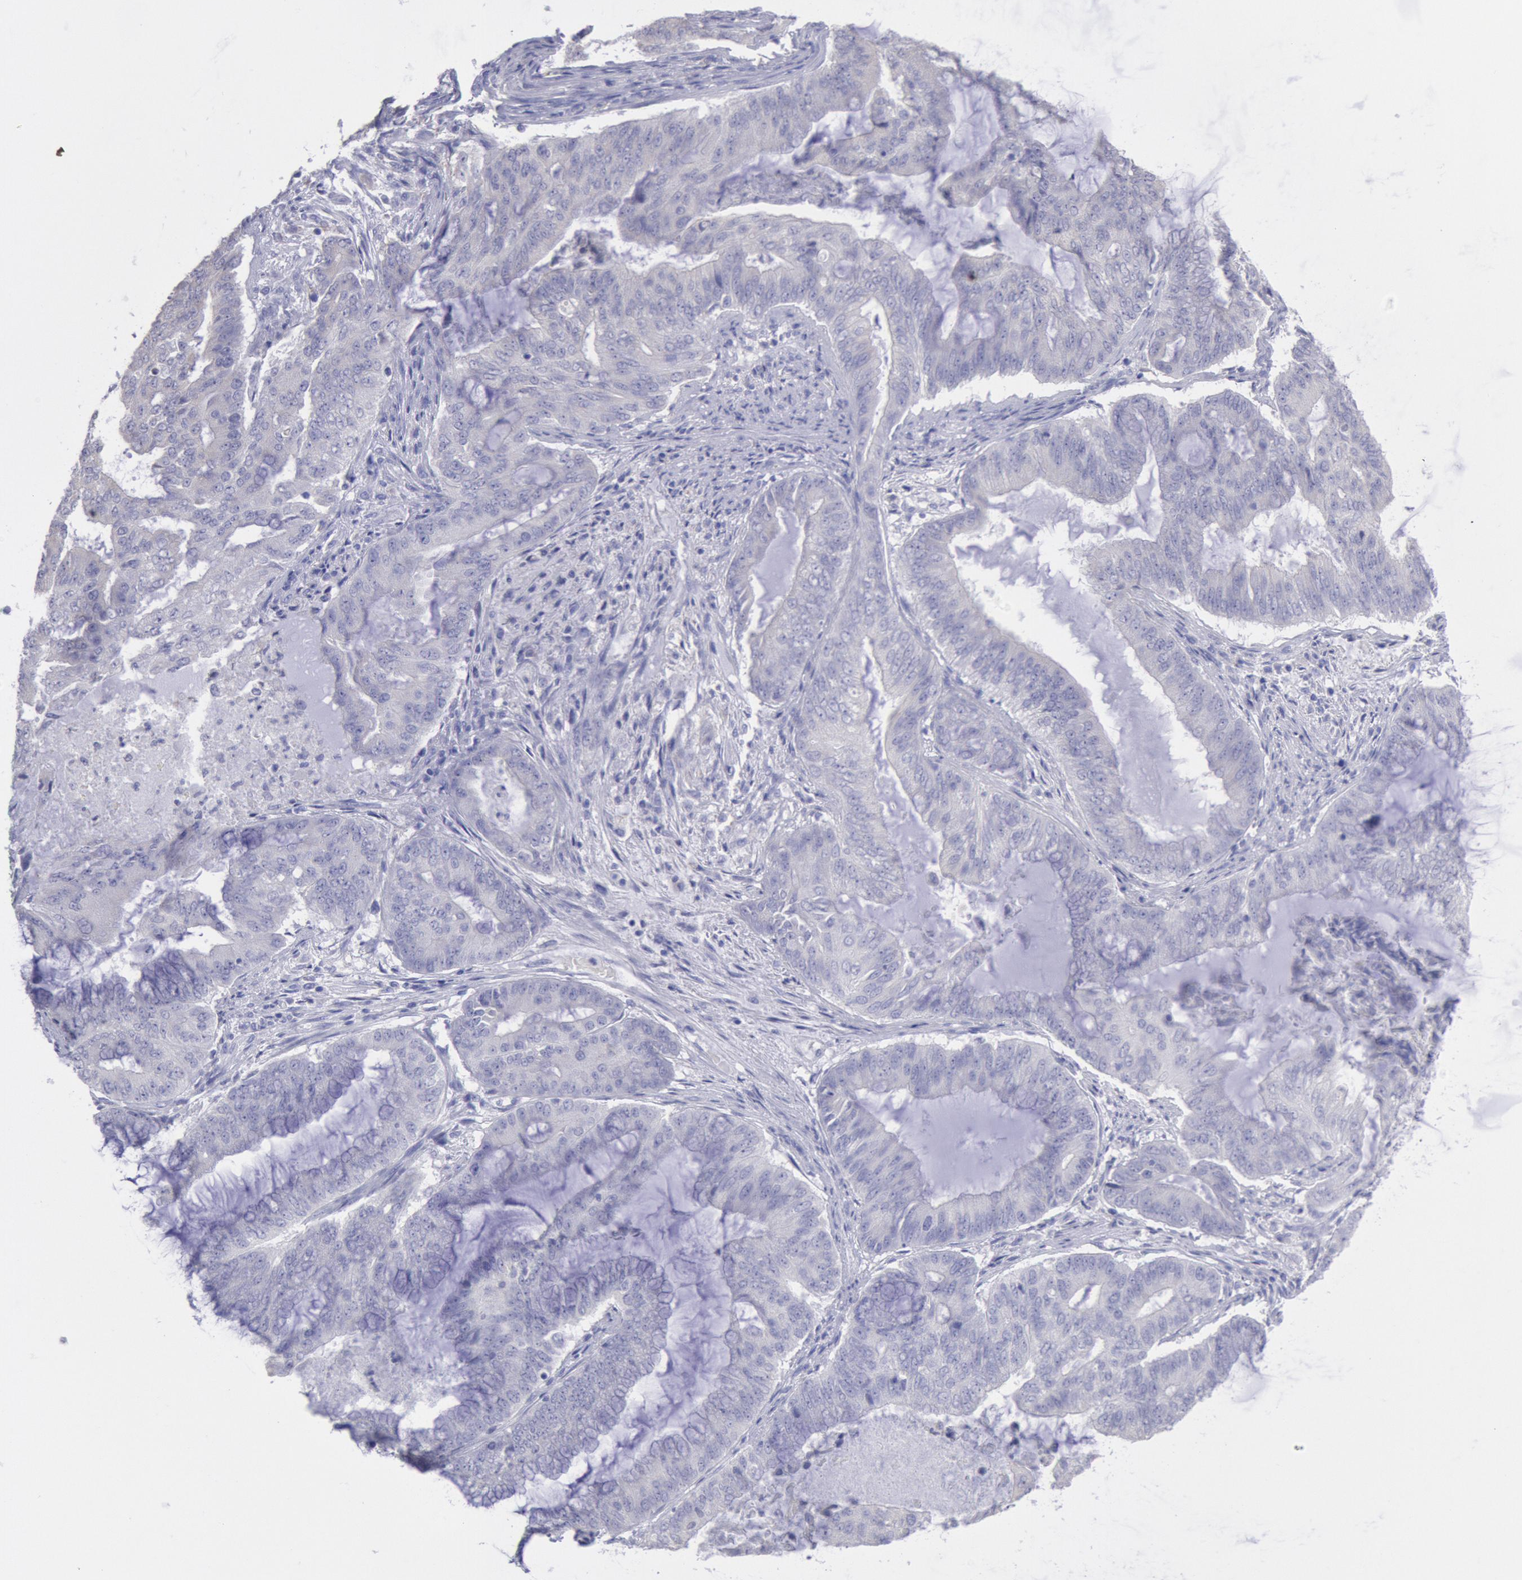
{"staining": {"intensity": "negative", "quantity": "none", "location": "none"}, "tissue": "endometrial cancer", "cell_type": "Tumor cells", "image_type": "cancer", "snomed": [{"axis": "morphology", "description": "Adenocarcinoma, NOS"}, {"axis": "topography", "description": "Endometrium"}], "caption": "A high-resolution micrograph shows immunohistochemistry (IHC) staining of endometrial cancer, which shows no significant staining in tumor cells.", "gene": "MYH7", "patient": {"sex": "female", "age": 63}}